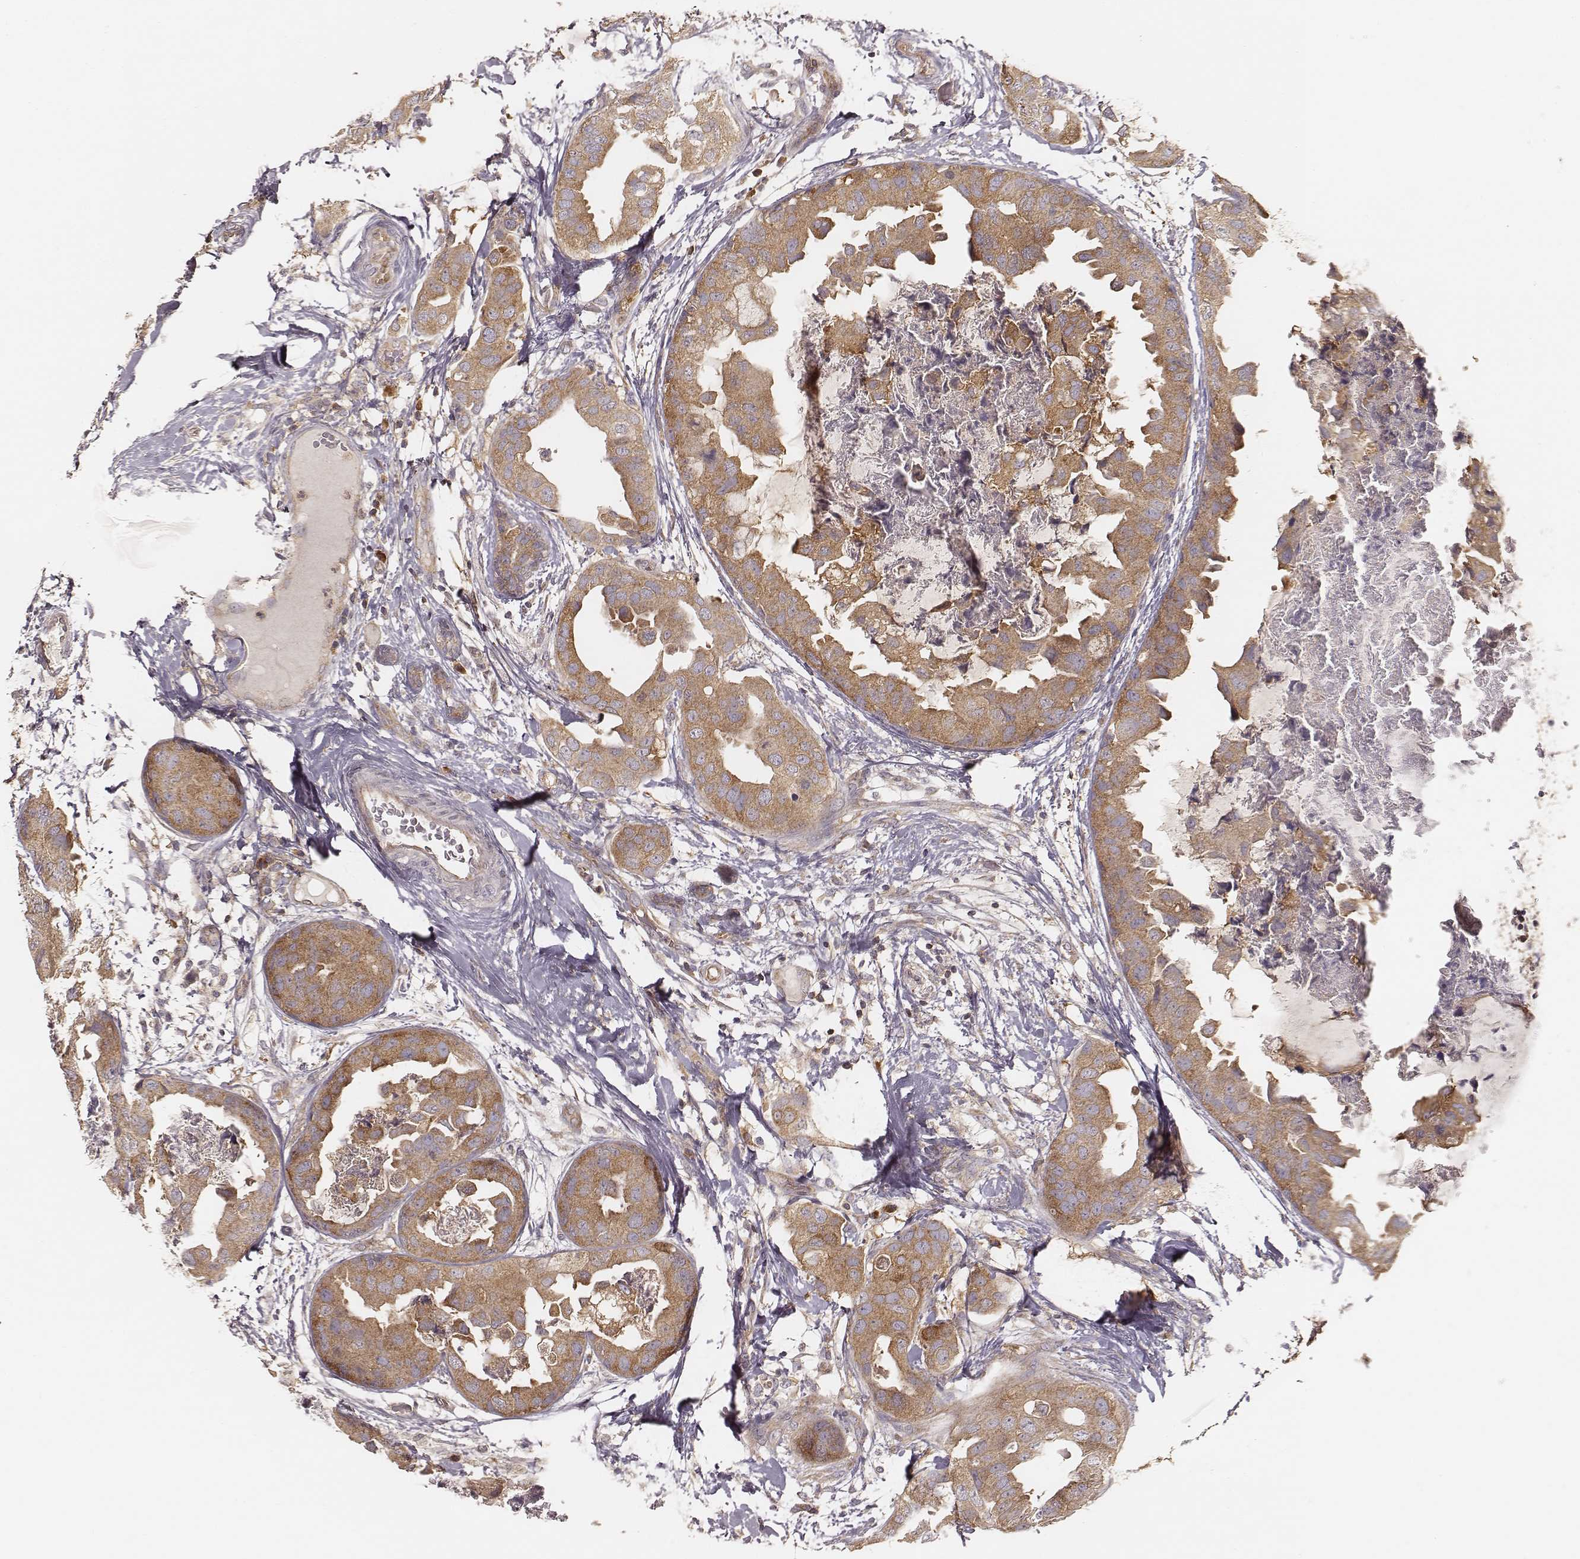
{"staining": {"intensity": "weak", "quantity": ">75%", "location": "cytoplasmic/membranous"}, "tissue": "breast cancer", "cell_type": "Tumor cells", "image_type": "cancer", "snomed": [{"axis": "morphology", "description": "Normal tissue, NOS"}, {"axis": "morphology", "description": "Duct carcinoma"}, {"axis": "topography", "description": "Breast"}], "caption": "Protein staining of invasive ductal carcinoma (breast) tissue exhibits weak cytoplasmic/membranous expression in approximately >75% of tumor cells.", "gene": "CARS1", "patient": {"sex": "female", "age": 40}}